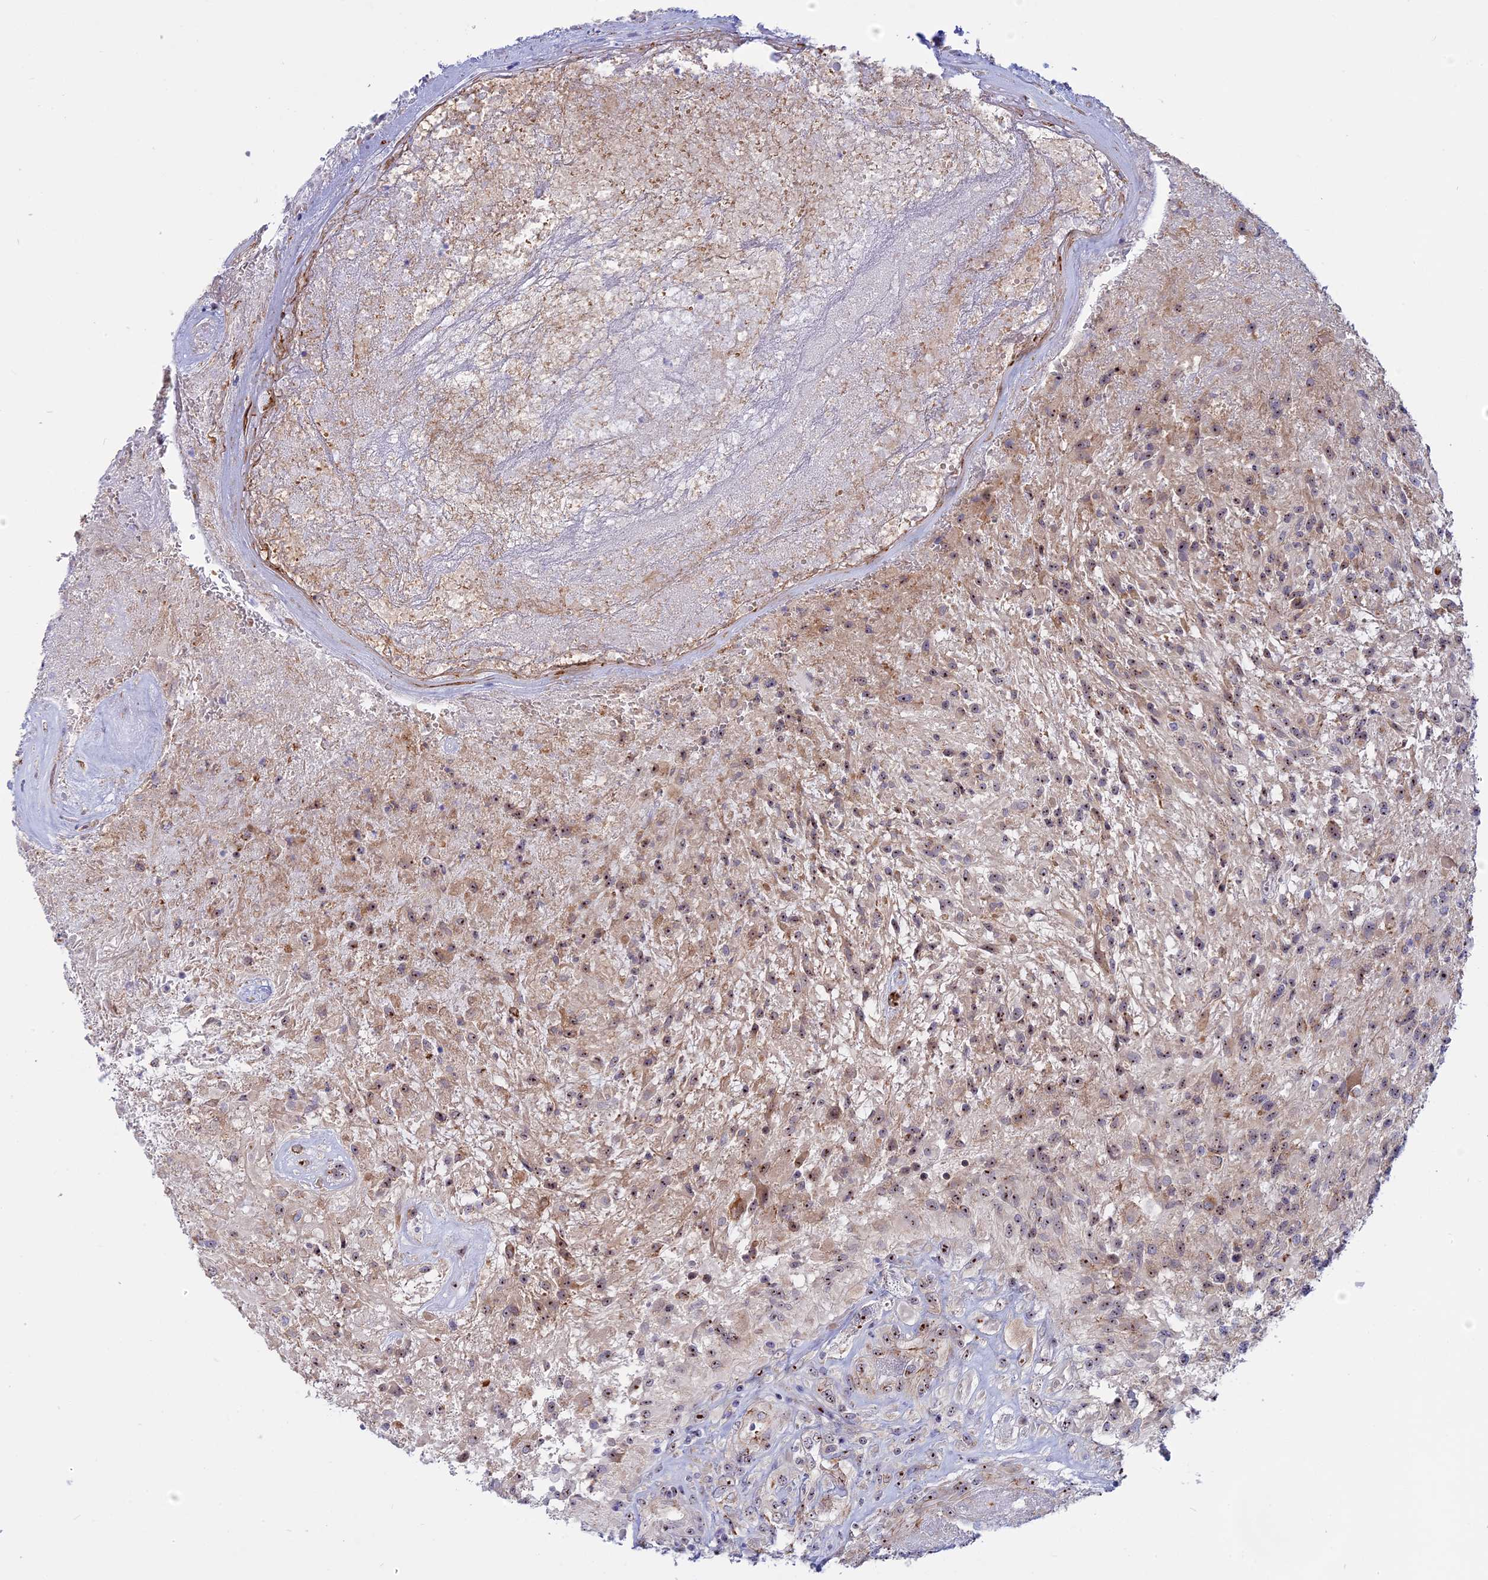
{"staining": {"intensity": "weak", "quantity": ">75%", "location": "nuclear"}, "tissue": "glioma", "cell_type": "Tumor cells", "image_type": "cancer", "snomed": [{"axis": "morphology", "description": "Glioma, malignant, High grade"}, {"axis": "topography", "description": "Brain"}], "caption": "Glioma stained with a brown dye reveals weak nuclear positive expression in about >75% of tumor cells.", "gene": "DBNDD1", "patient": {"sex": "male", "age": 56}}